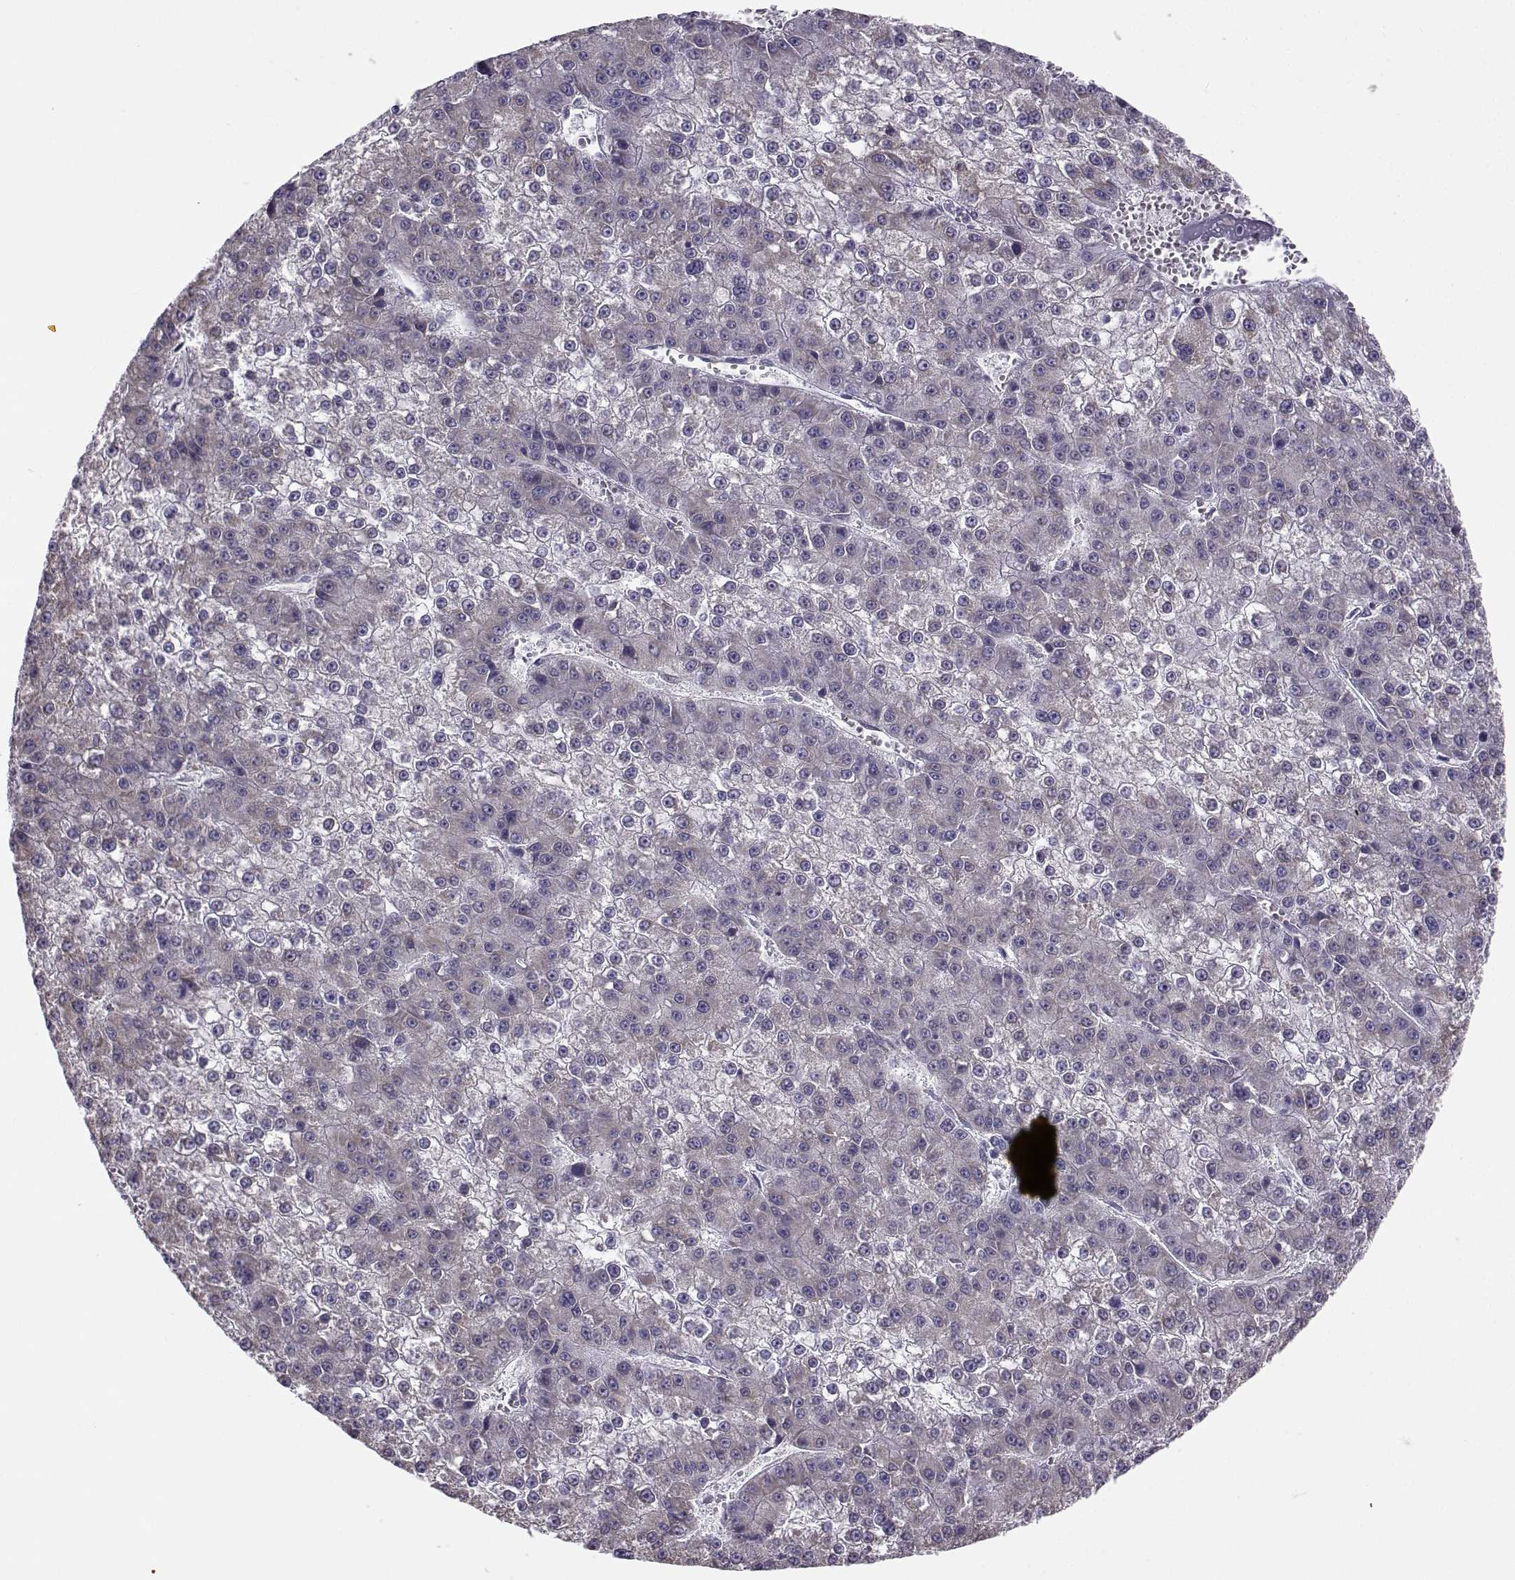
{"staining": {"intensity": "negative", "quantity": "none", "location": "none"}, "tissue": "liver cancer", "cell_type": "Tumor cells", "image_type": "cancer", "snomed": [{"axis": "morphology", "description": "Carcinoma, Hepatocellular, NOS"}, {"axis": "topography", "description": "Liver"}], "caption": "Immunohistochemical staining of human liver hepatocellular carcinoma exhibits no significant positivity in tumor cells.", "gene": "BEND6", "patient": {"sex": "female", "age": 73}}